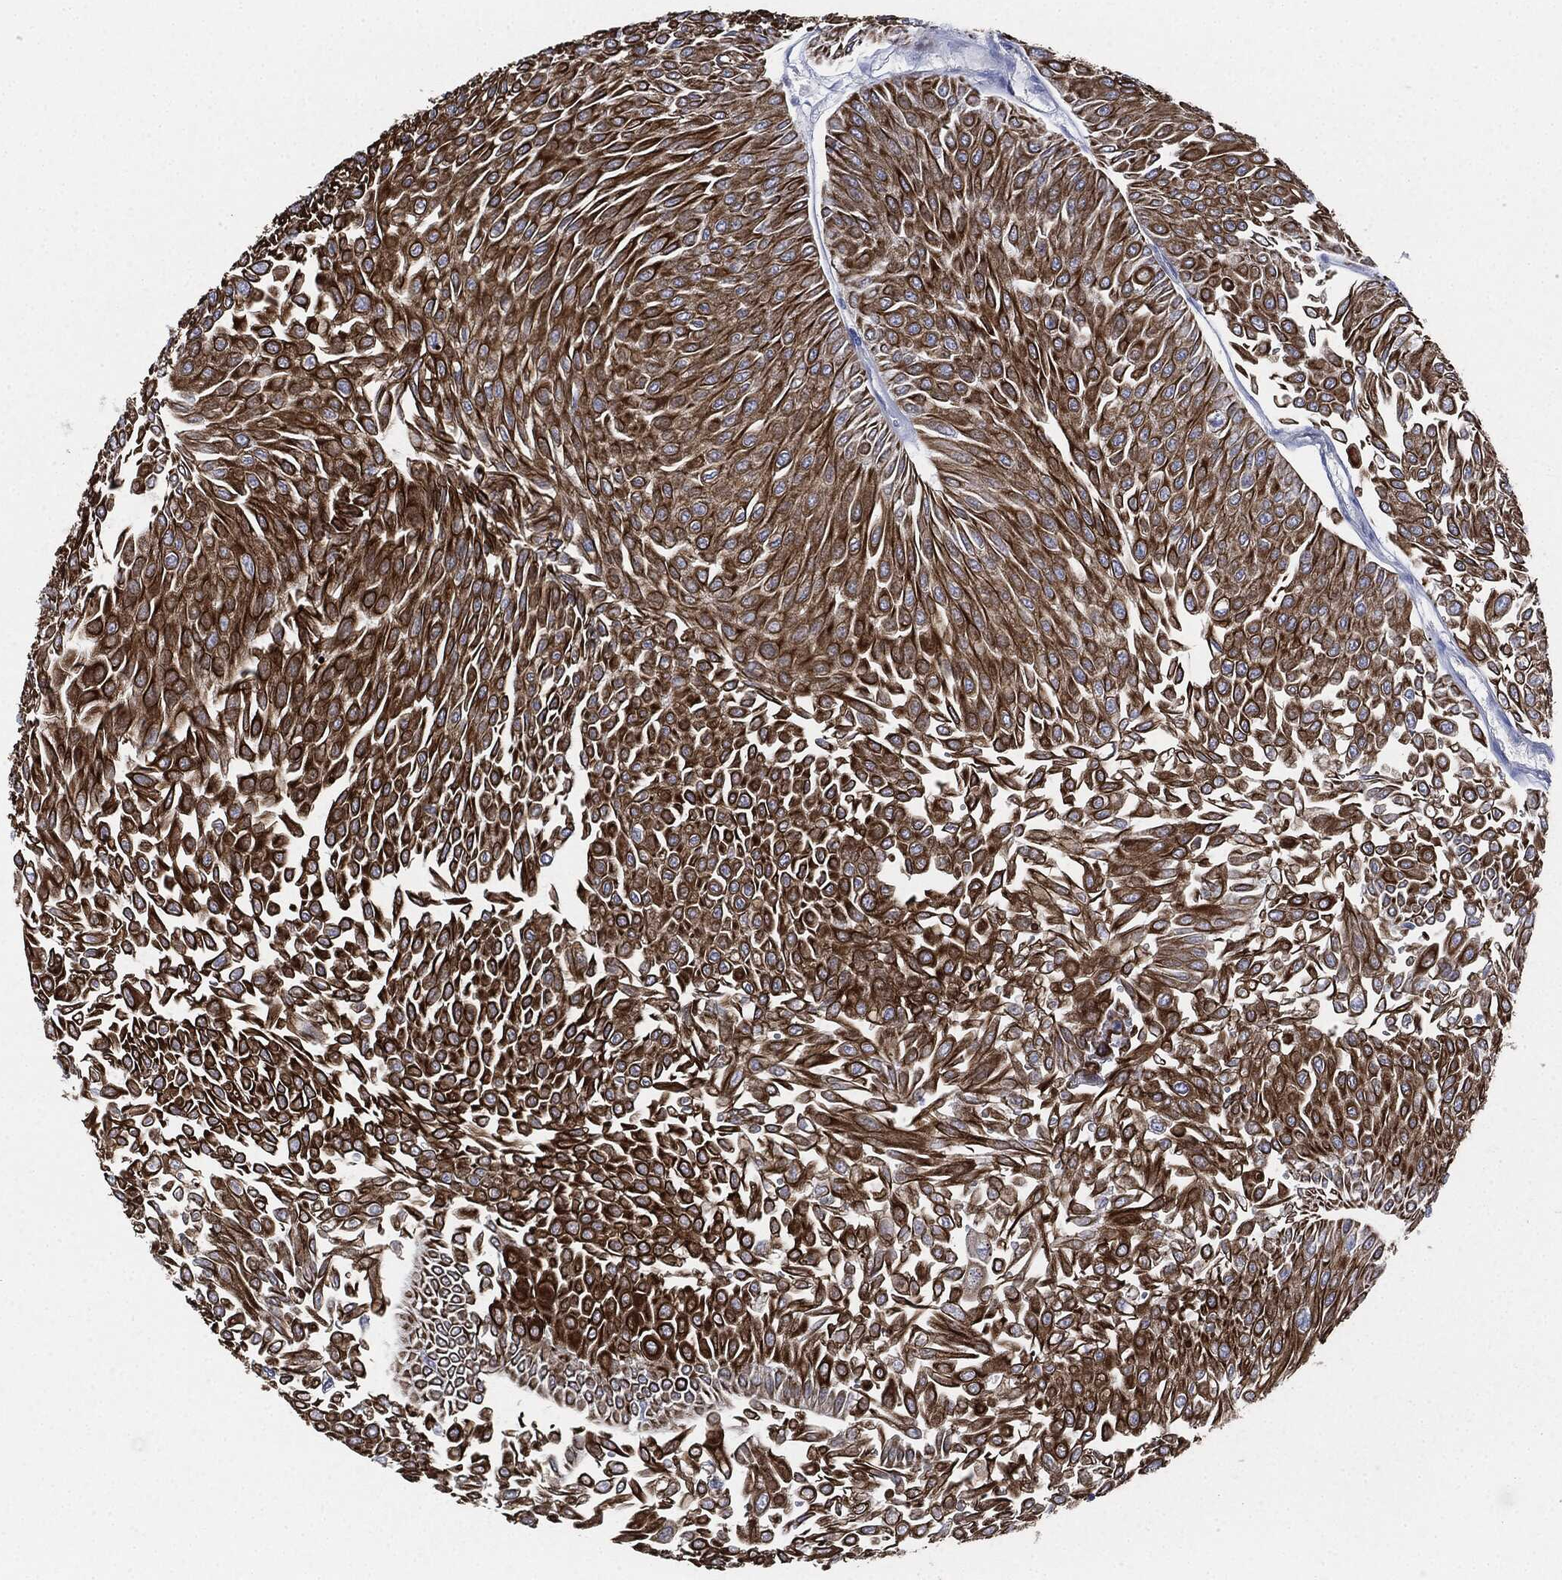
{"staining": {"intensity": "strong", "quantity": ">75%", "location": "cytoplasmic/membranous"}, "tissue": "urothelial cancer", "cell_type": "Tumor cells", "image_type": "cancer", "snomed": [{"axis": "morphology", "description": "Urothelial carcinoma, Low grade"}, {"axis": "topography", "description": "Urinary bladder"}], "caption": "Urothelial cancer stained with DAB immunohistochemistry demonstrates high levels of strong cytoplasmic/membranous positivity in about >75% of tumor cells.", "gene": "SHROOM2", "patient": {"sex": "male", "age": 67}}